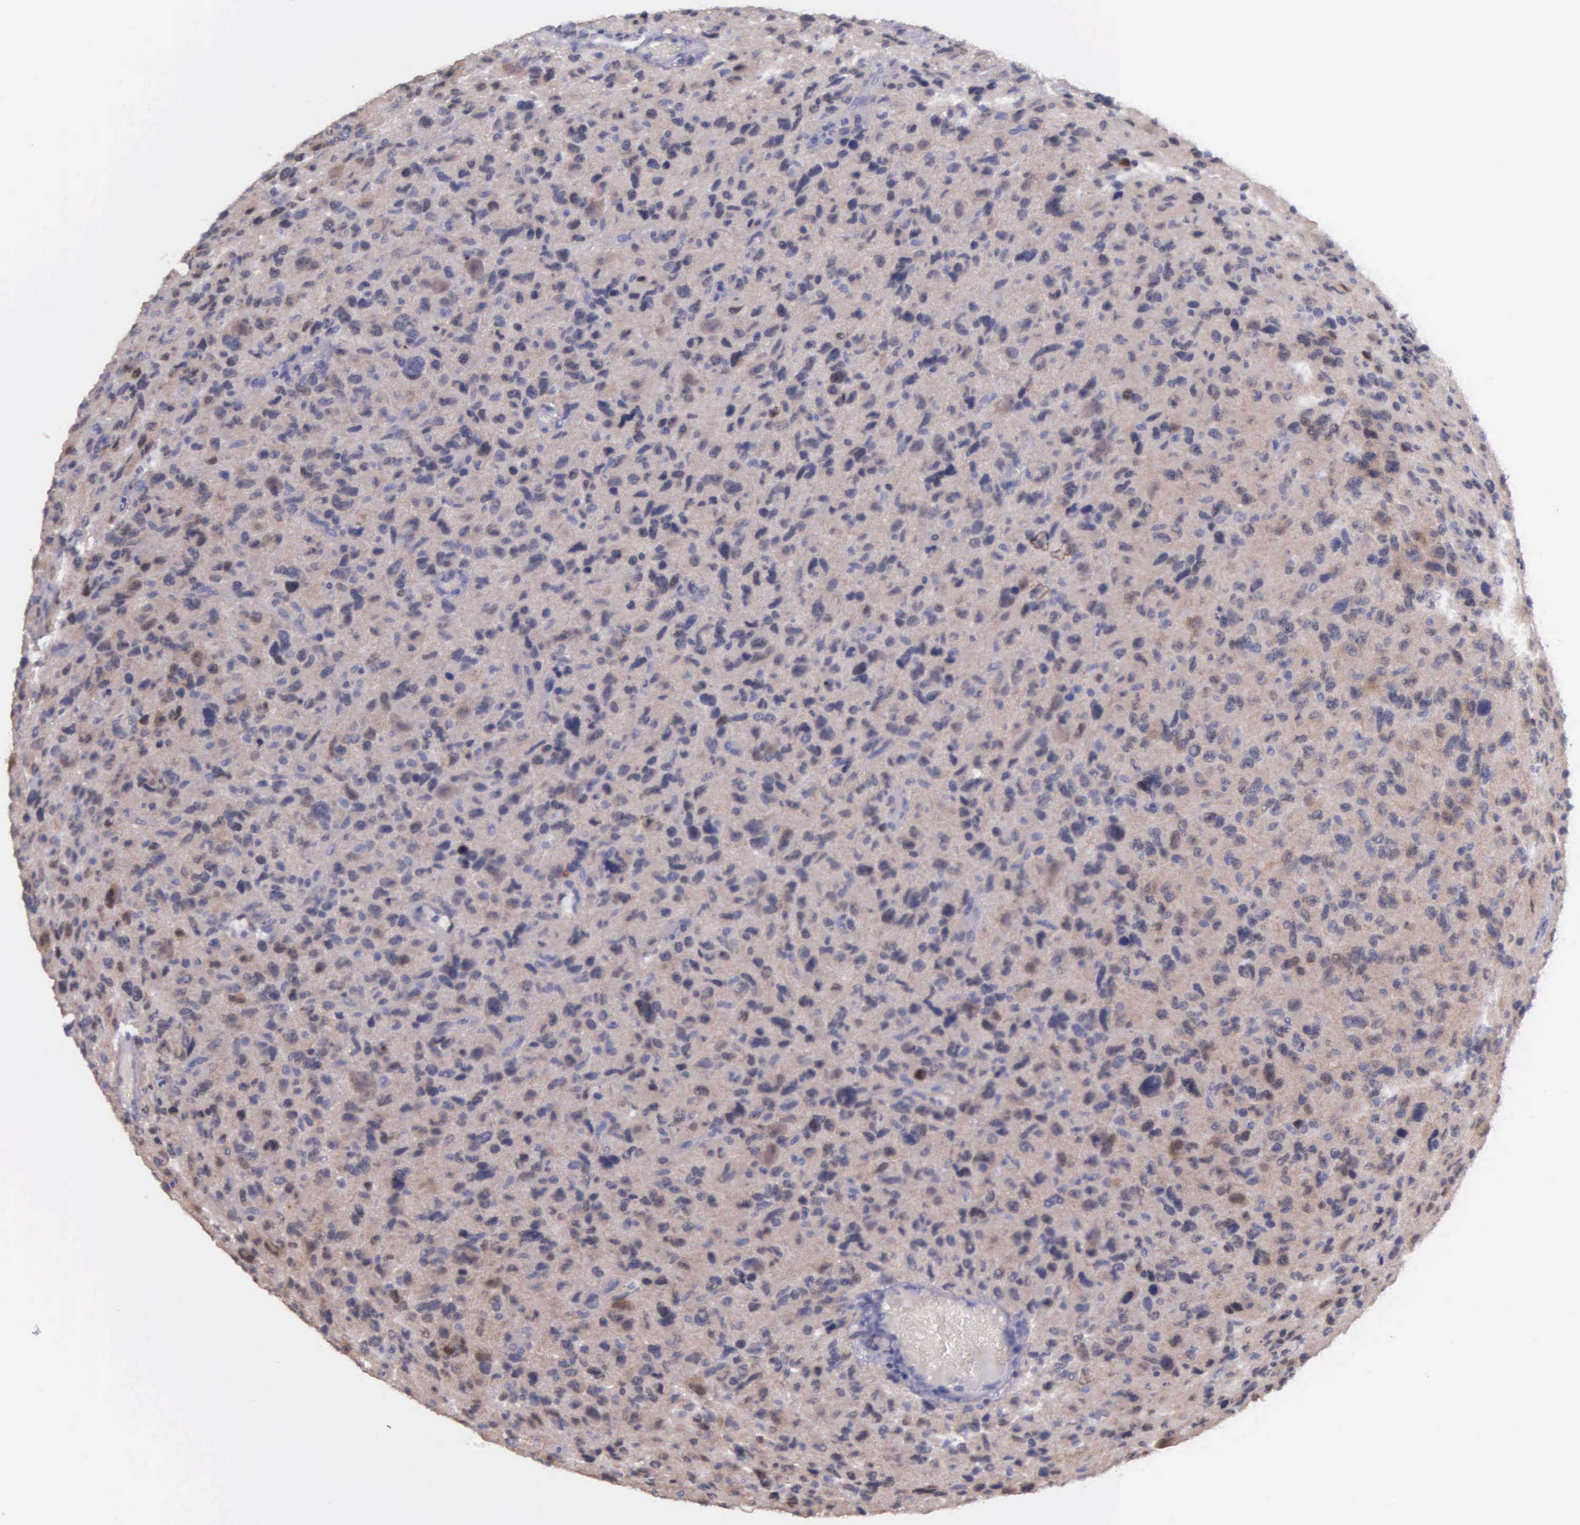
{"staining": {"intensity": "weak", "quantity": "<25%", "location": "cytoplasmic/membranous"}, "tissue": "glioma", "cell_type": "Tumor cells", "image_type": "cancer", "snomed": [{"axis": "morphology", "description": "Glioma, malignant, High grade"}, {"axis": "topography", "description": "Brain"}], "caption": "DAB immunohistochemical staining of human glioma displays no significant positivity in tumor cells.", "gene": "GSTT2", "patient": {"sex": "female", "age": 60}}